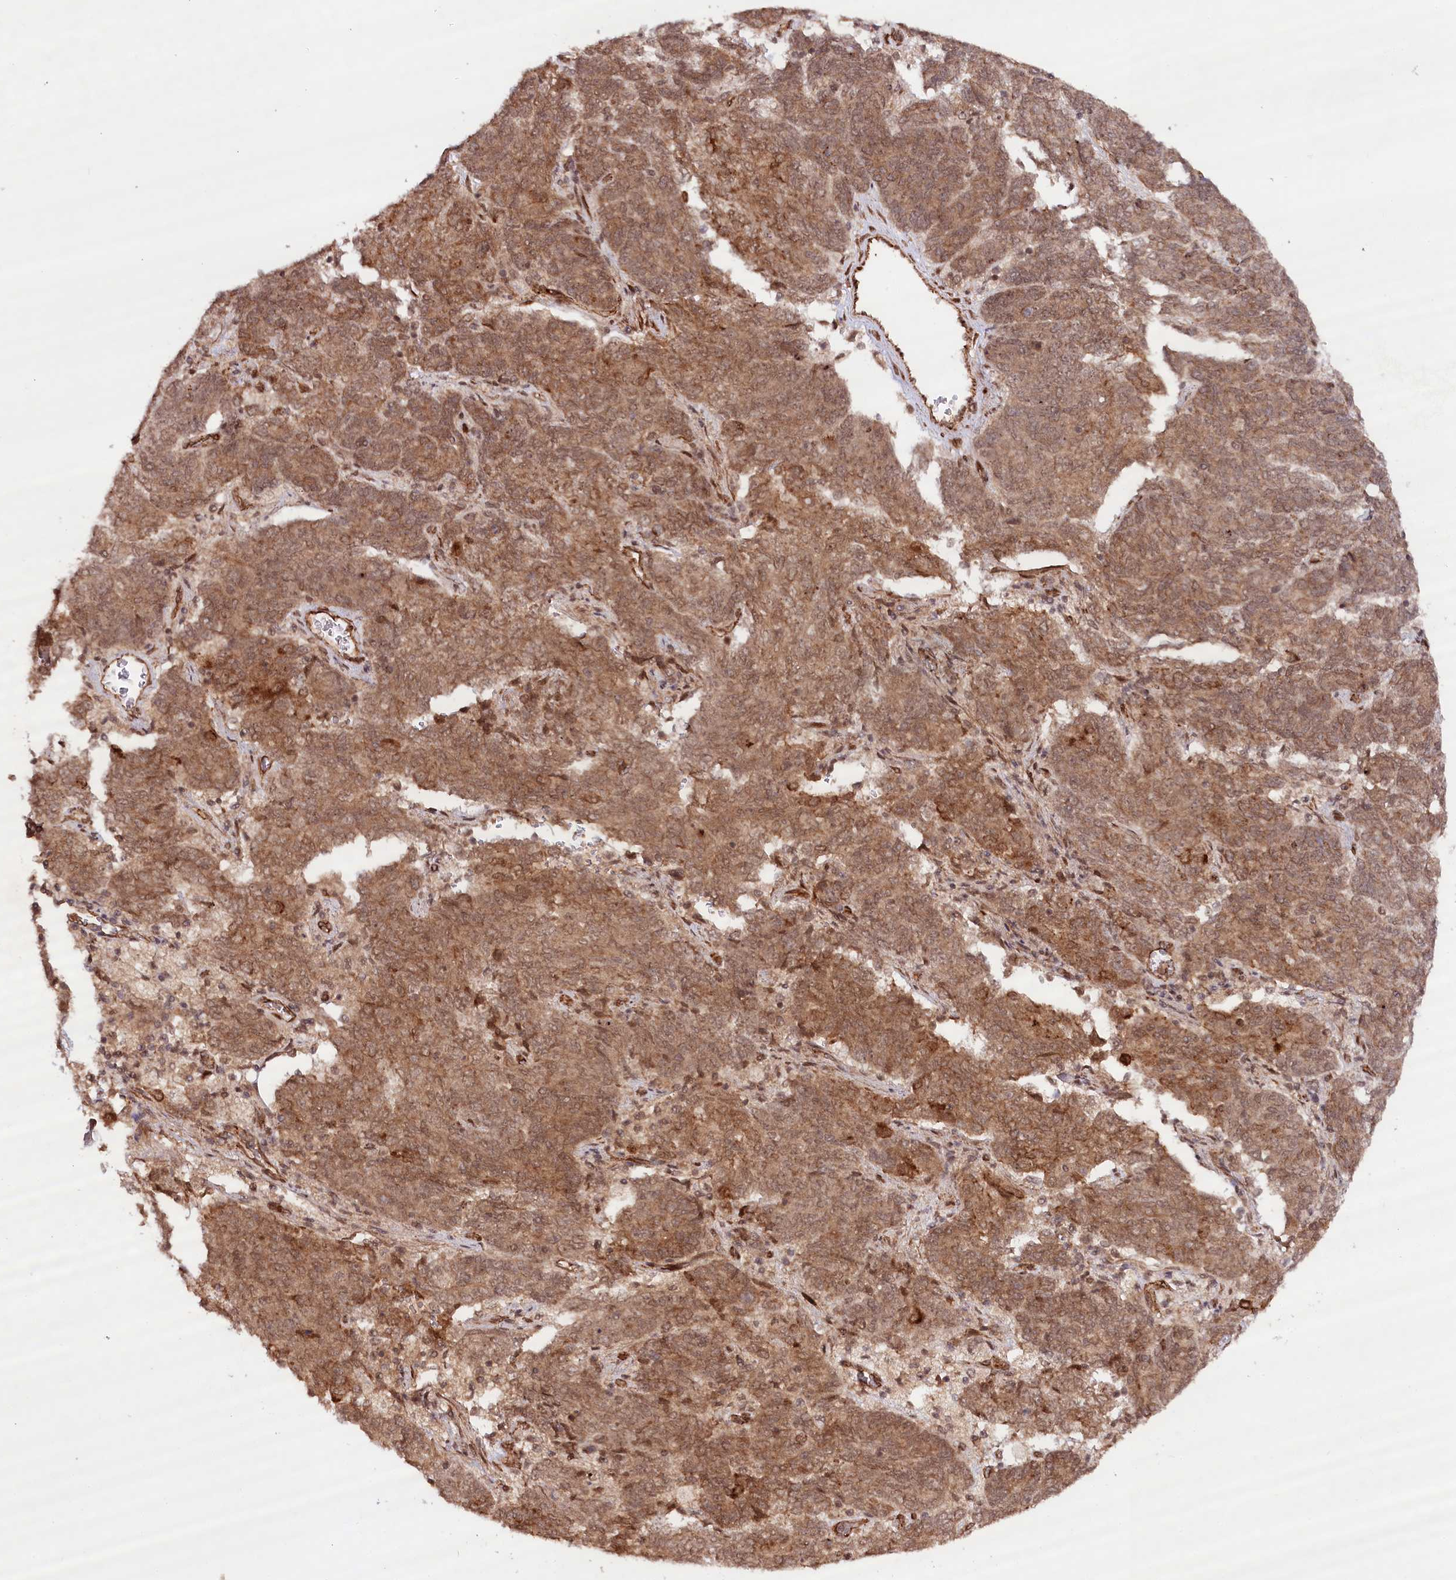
{"staining": {"intensity": "moderate", "quantity": ">75%", "location": "cytoplasmic/membranous,nuclear"}, "tissue": "endometrial cancer", "cell_type": "Tumor cells", "image_type": "cancer", "snomed": [{"axis": "morphology", "description": "Adenocarcinoma, NOS"}, {"axis": "topography", "description": "Endometrium"}], "caption": "Immunohistochemical staining of endometrial adenocarcinoma reveals medium levels of moderate cytoplasmic/membranous and nuclear protein expression in about >75% of tumor cells.", "gene": "ALKBH8", "patient": {"sex": "female", "age": 80}}